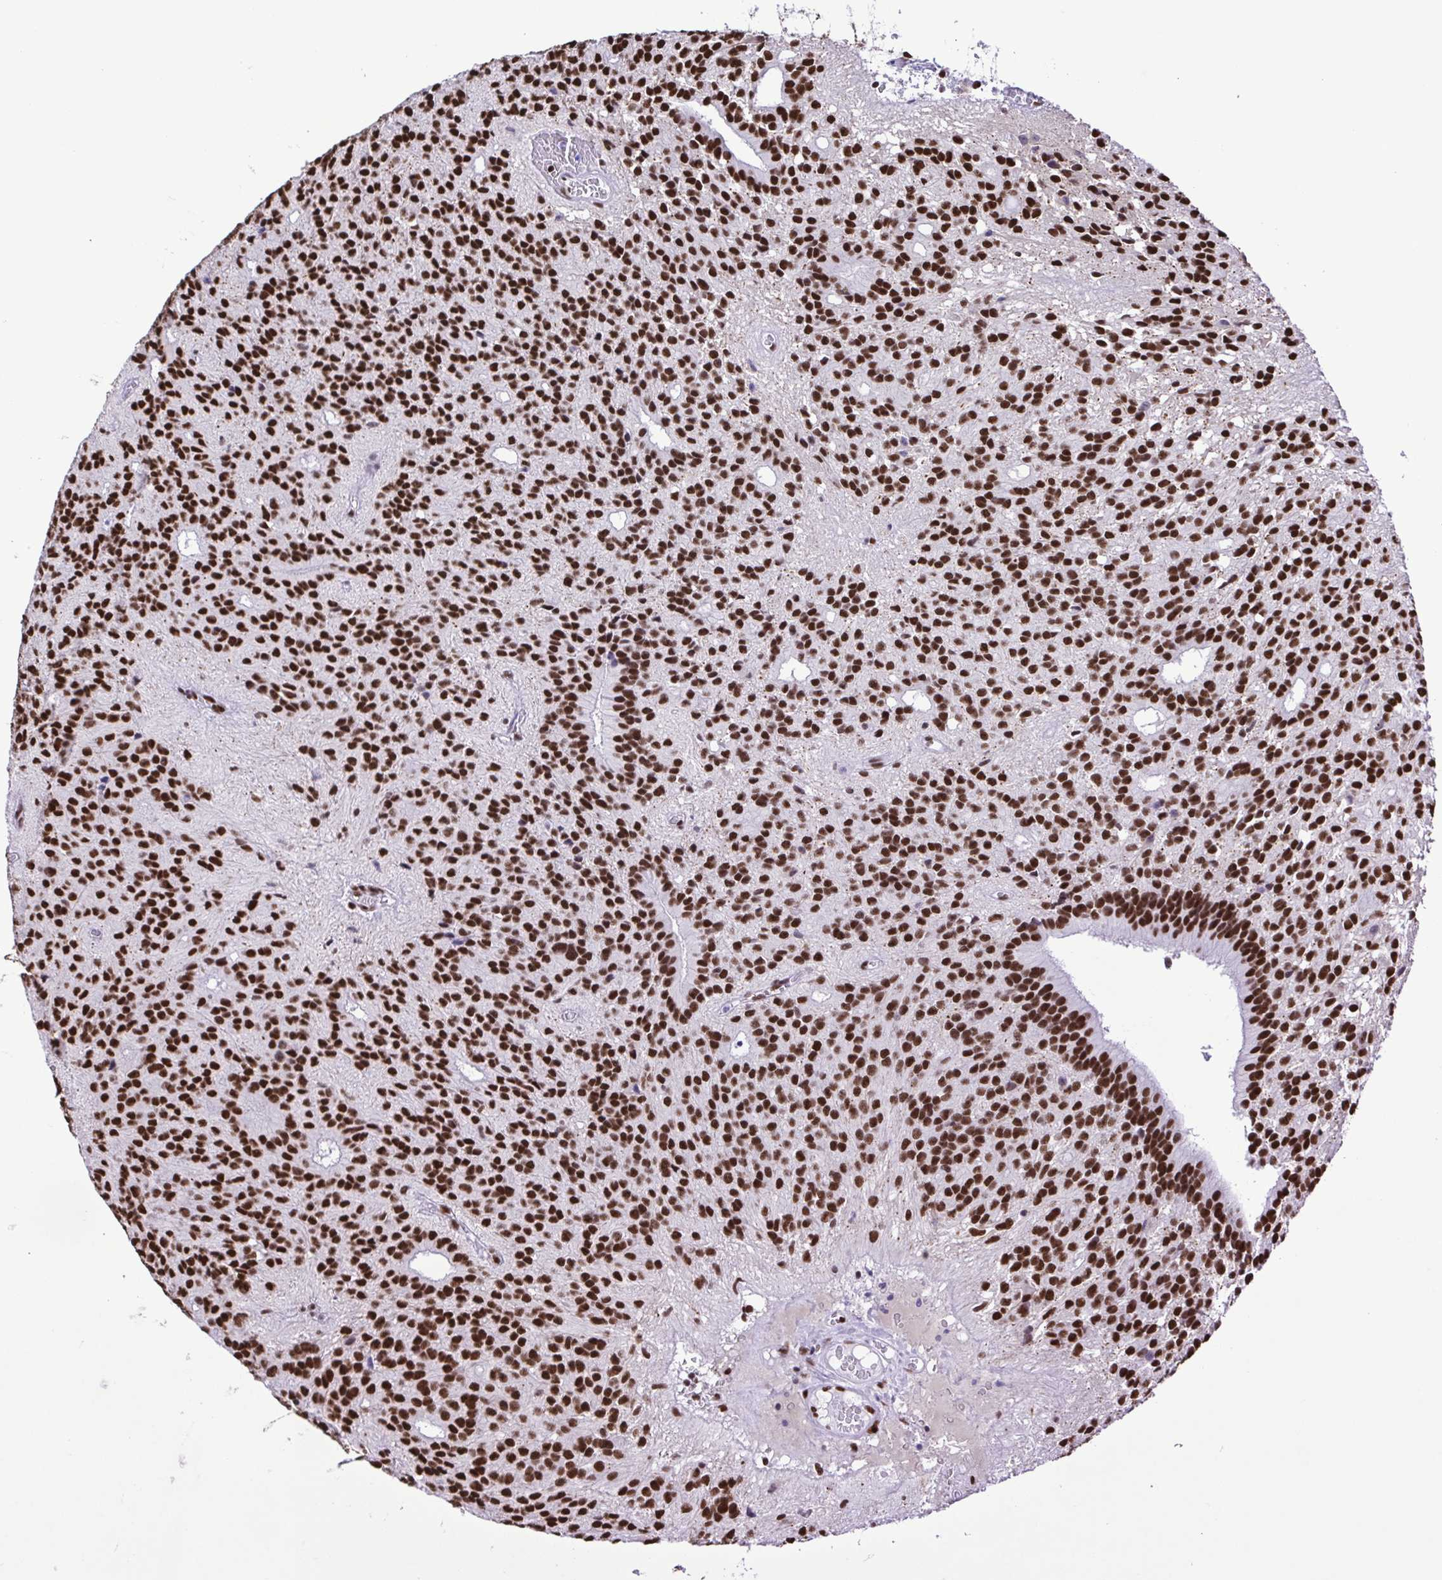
{"staining": {"intensity": "strong", "quantity": ">75%", "location": "nuclear"}, "tissue": "glioma", "cell_type": "Tumor cells", "image_type": "cancer", "snomed": [{"axis": "morphology", "description": "Glioma, malignant, Low grade"}, {"axis": "topography", "description": "Brain"}], "caption": "Tumor cells display strong nuclear expression in approximately >75% of cells in malignant glioma (low-grade).", "gene": "TRIM28", "patient": {"sex": "male", "age": 31}}